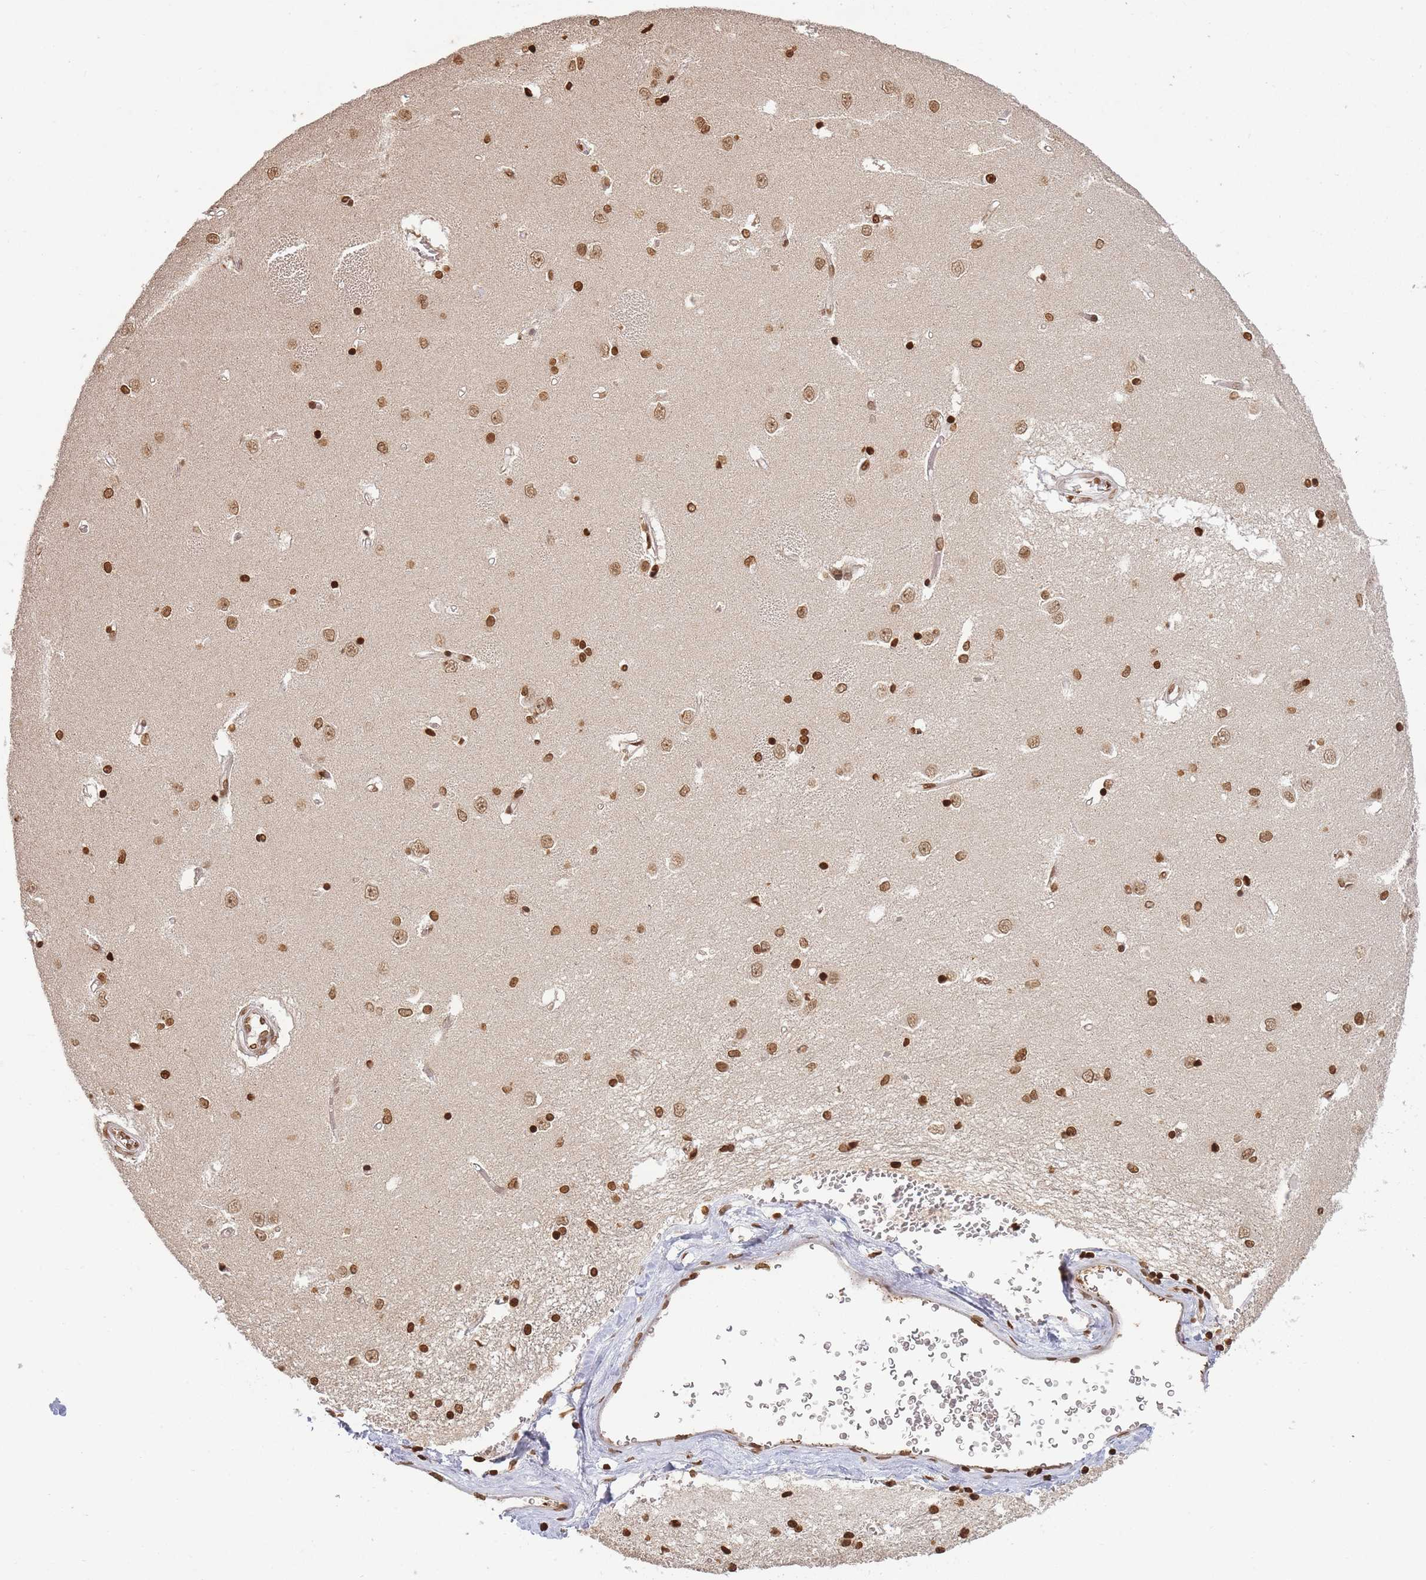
{"staining": {"intensity": "strong", "quantity": ">75%", "location": "nuclear"}, "tissue": "caudate", "cell_type": "Glial cells", "image_type": "normal", "snomed": [{"axis": "morphology", "description": "Normal tissue, NOS"}, {"axis": "topography", "description": "Lateral ventricle wall"}], "caption": "High-power microscopy captured an IHC image of unremarkable caudate, revealing strong nuclear staining in approximately >75% of glial cells.", "gene": "WWTR1", "patient": {"sex": "male", "age": 37}}